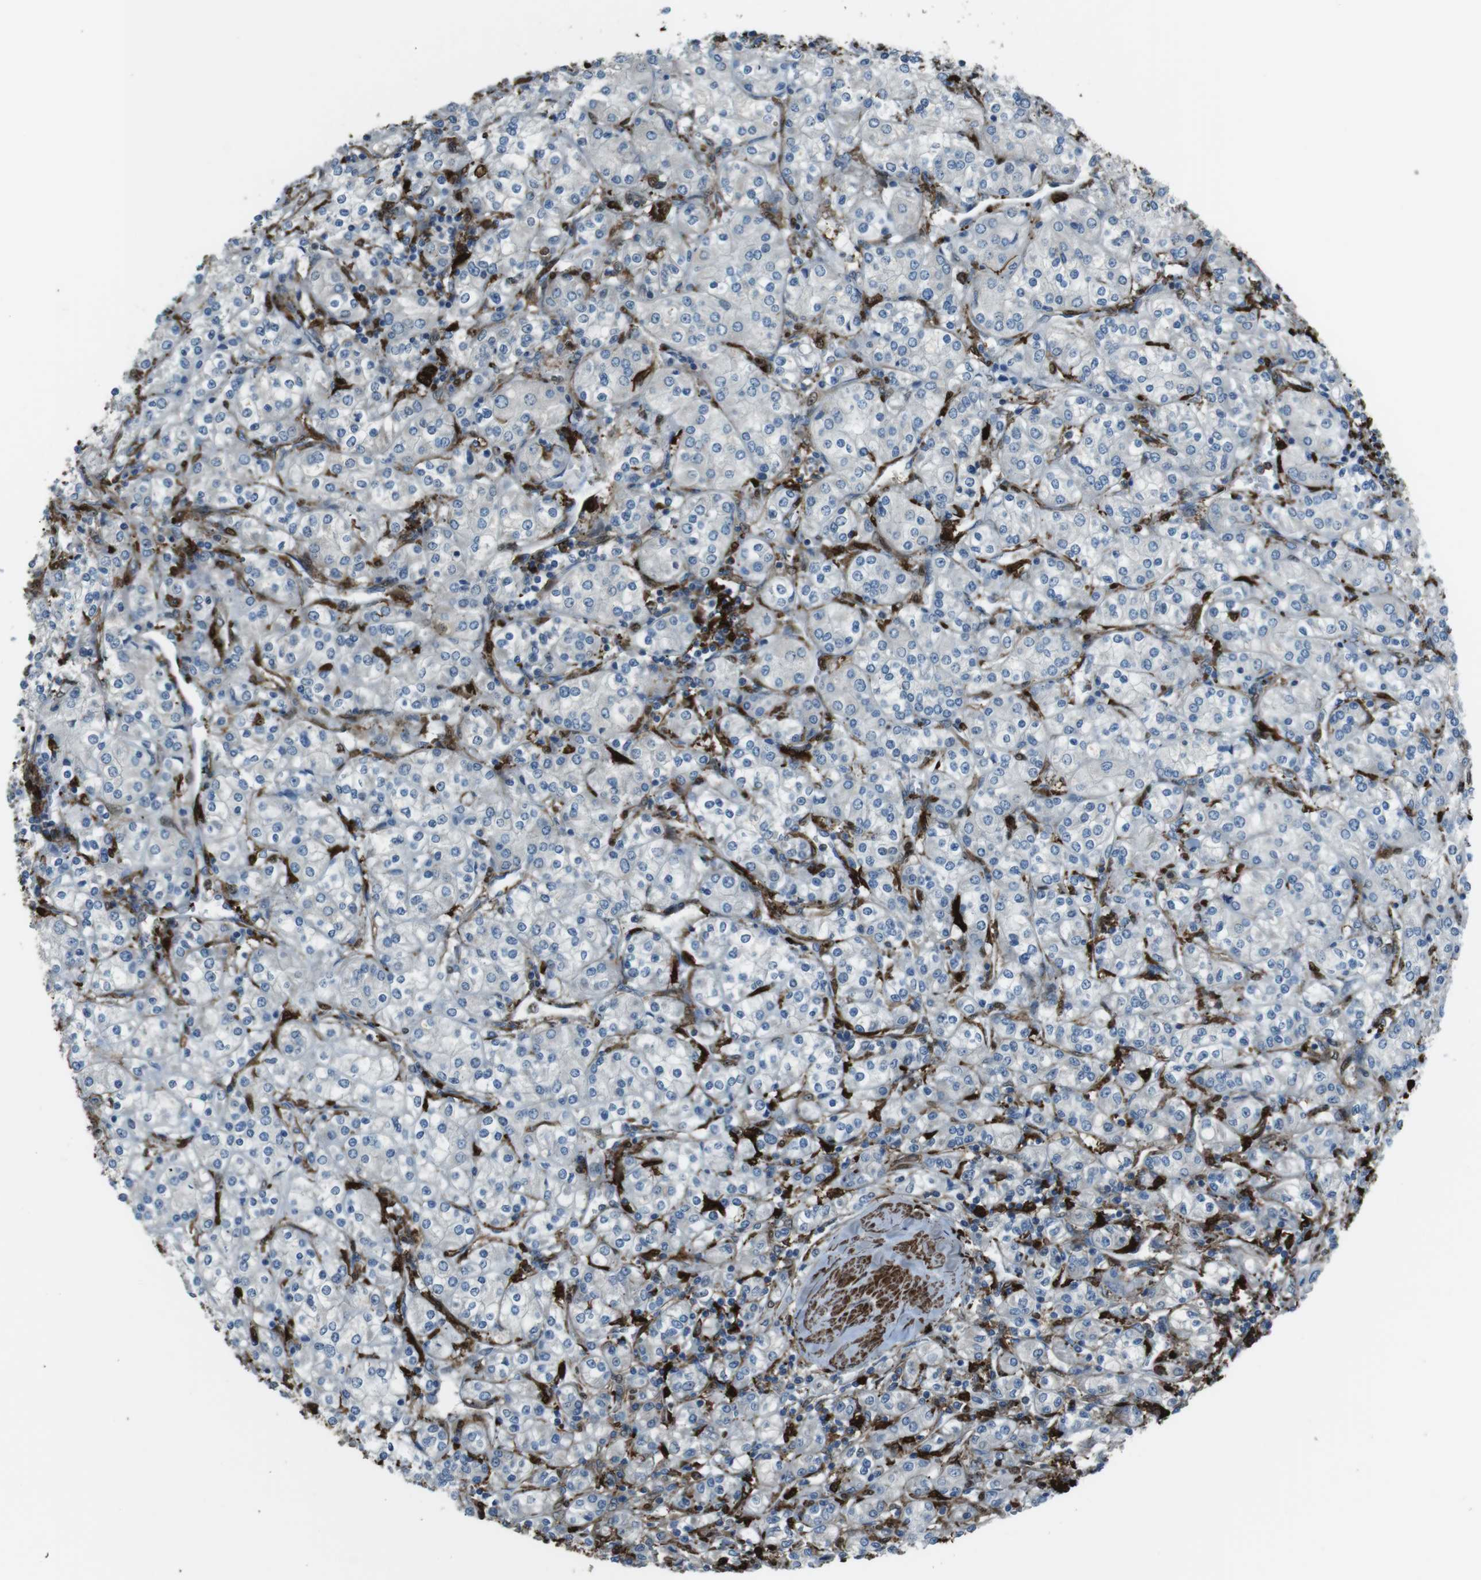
{"staining": {"intensity": "negative", "quantity": "none", "location": "none"}, "tissue": "renal cancer", "cell_type": "Tumor cells", "image_type": "cancer", "snomed": [{"axis": "morphology", "description": "Adenocarcinoma, NOS"}, {"axis": "topography", "description": "Kidney"}], "caption": "The photomicrograph reveals no significant staining in tumor cells of renal cancer (adenocarcinoma). (DAB (3,3'-diaminobenzidine) immunohistochemistry (IHC) with hematoxylin counter stain).", "gene": "SFT2D1", "patient": {"sex": "male", "age": 77}}